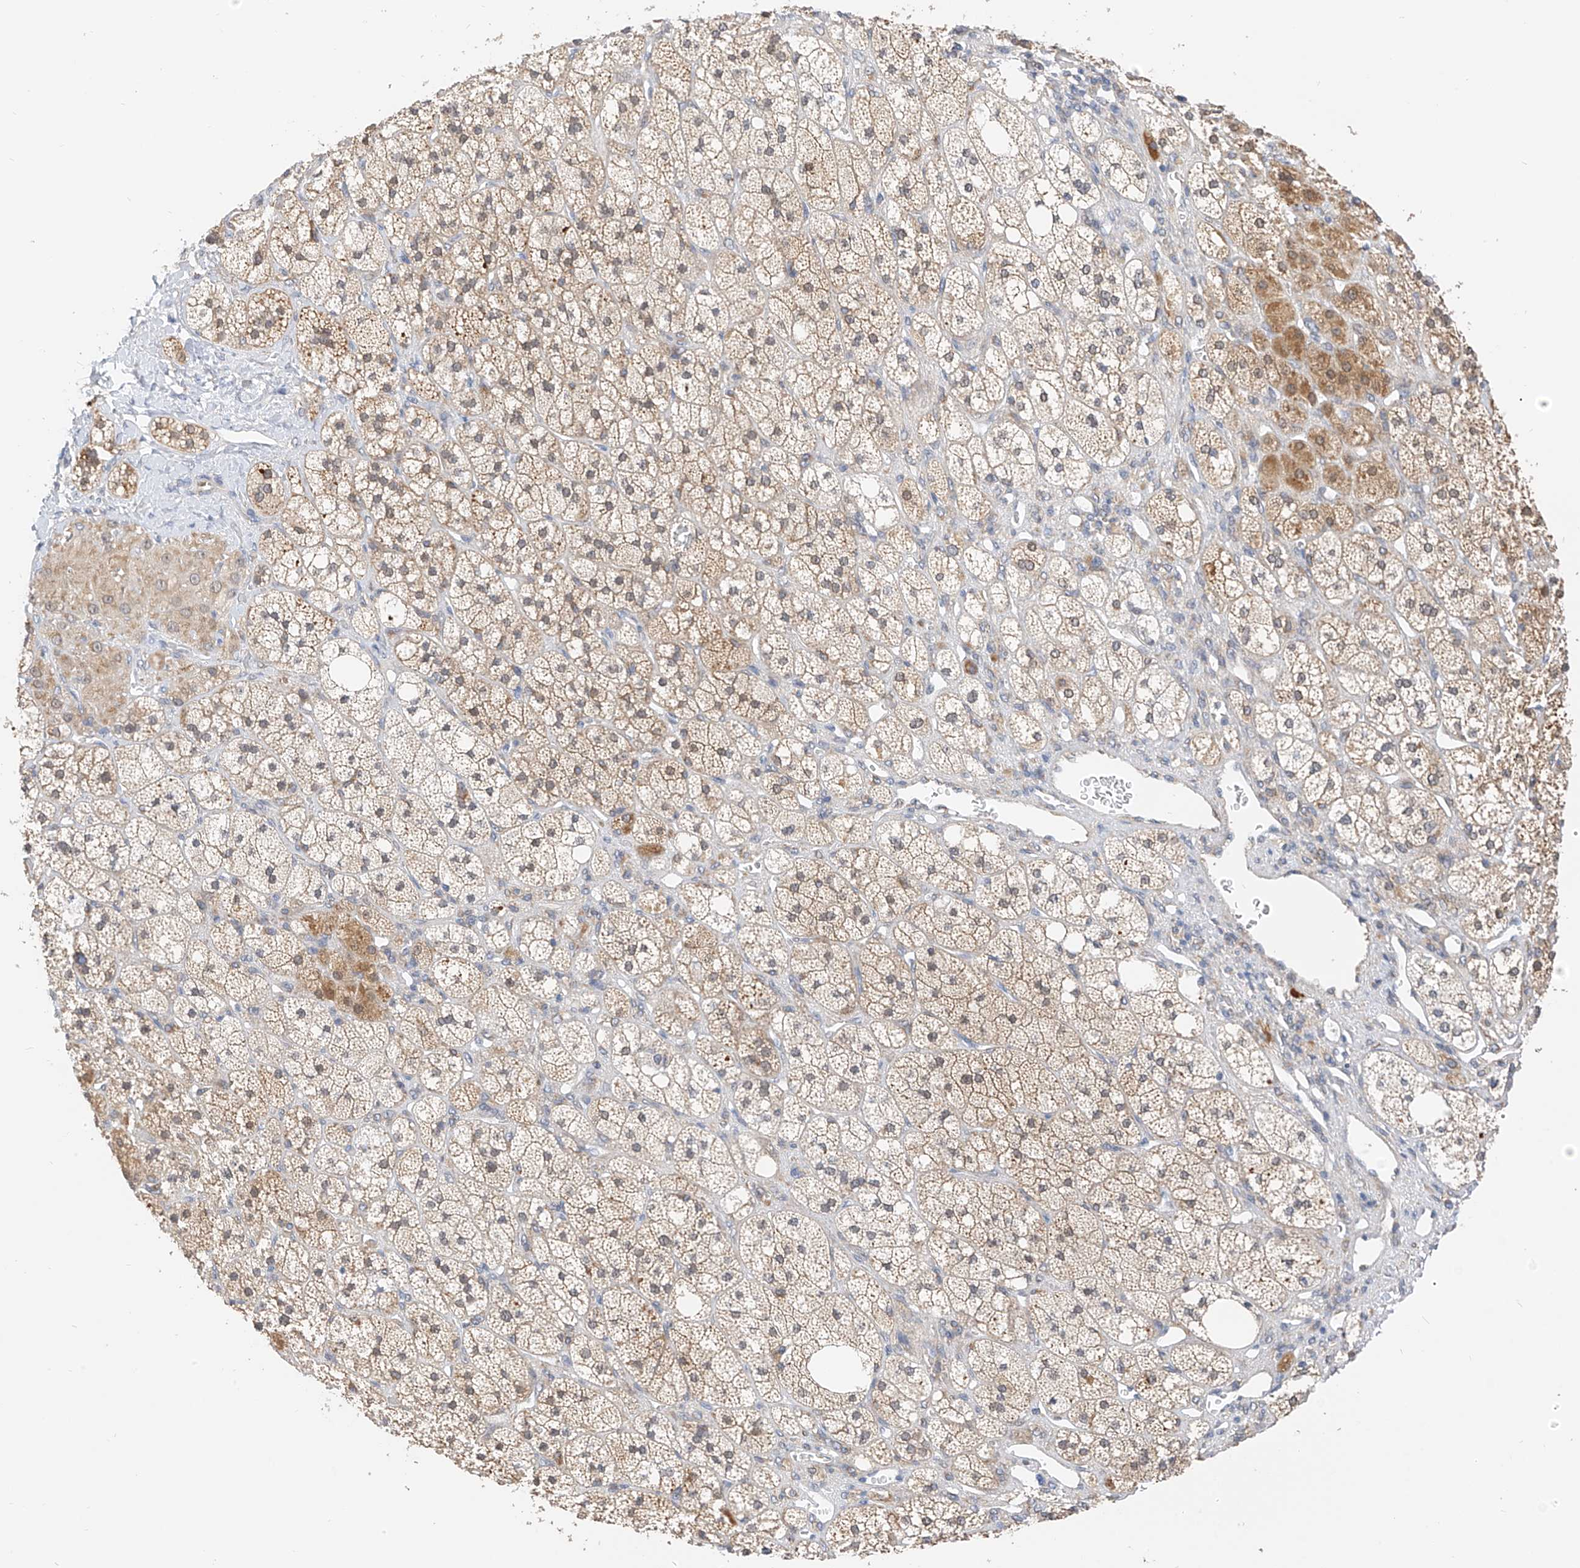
{"staining": {"intensity": "moderate", "quantity": "25%-75%", "location": "cytoplasmic/membranous"}, "tissue": "adrenal gland", "cell_type": "Glandular cells", "image_type": "normal", "snomed": [{"axis": "morphology", "description": "Normal tissue, NOS"}, {"axis": "topography", "description": "Adrenal gland"}], "caption": "Glandular cells show medium levels of moderate cytoplasmic/membranous staining in approximately 25%-75% of cells in normal human adrenal gland. (DAB IHC, brown staining for protein, blue staining for nuclei).", "gene": "PPA2", "patient": {"sex": "male", "age": 61}}